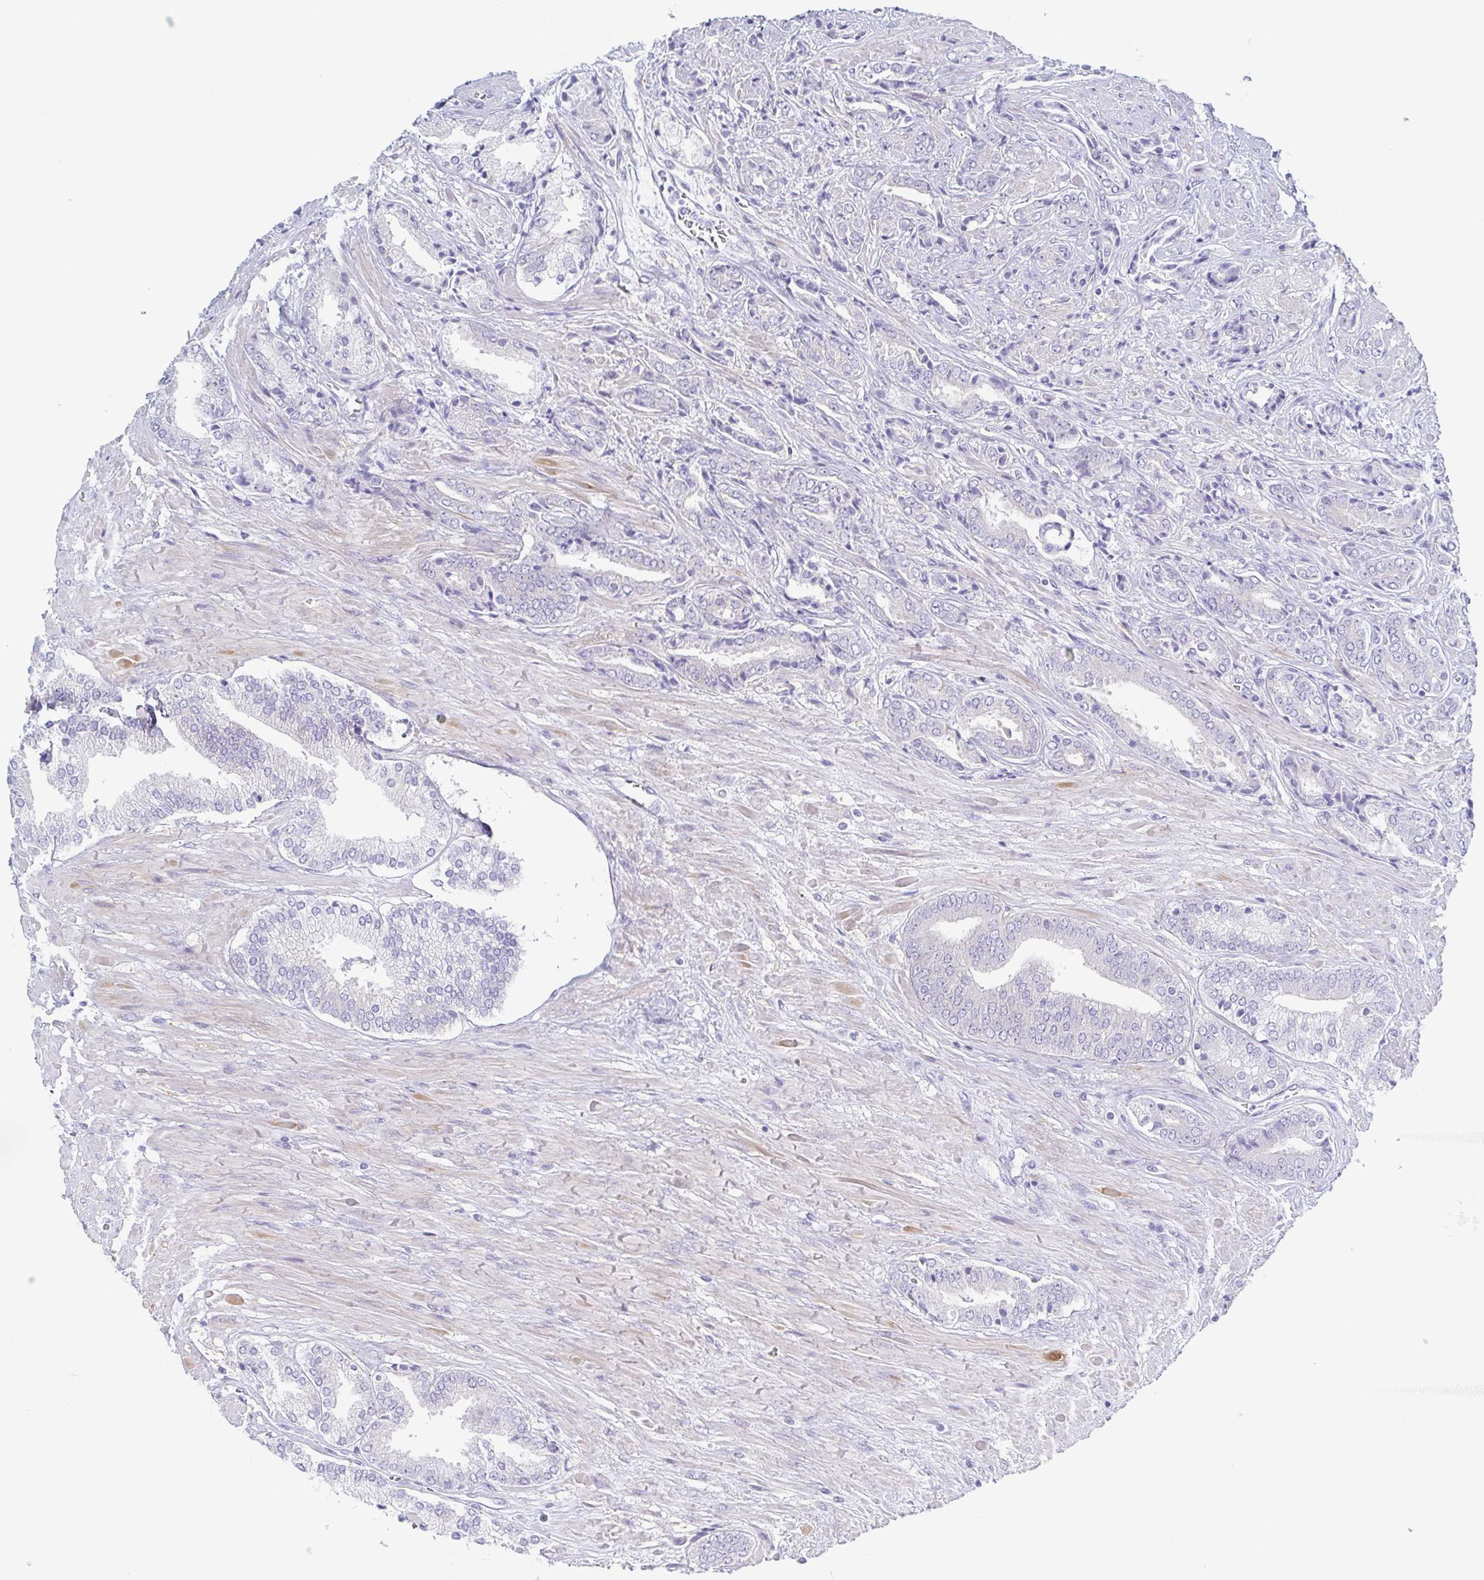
{"staining": {"intensity": "negative", "quantity": "none", "location": "none"}, "tissue": "prostate cancer", "cell_type": "Tumor cells", "image_type": "cancer", "snomed": [{"axis": "morphology", "description": "Adenocarcinoma, High grade"}, {"axis": "topography", "description": "Prostate"}], "caption": "High-grade adenocarcinoma (prostate) stained for a protein using immunohistochemistry (IHC) shows no positivity tumor cells.", "gene": "DYNC1I1", "patient": {"sex": "male", "age": 56}}